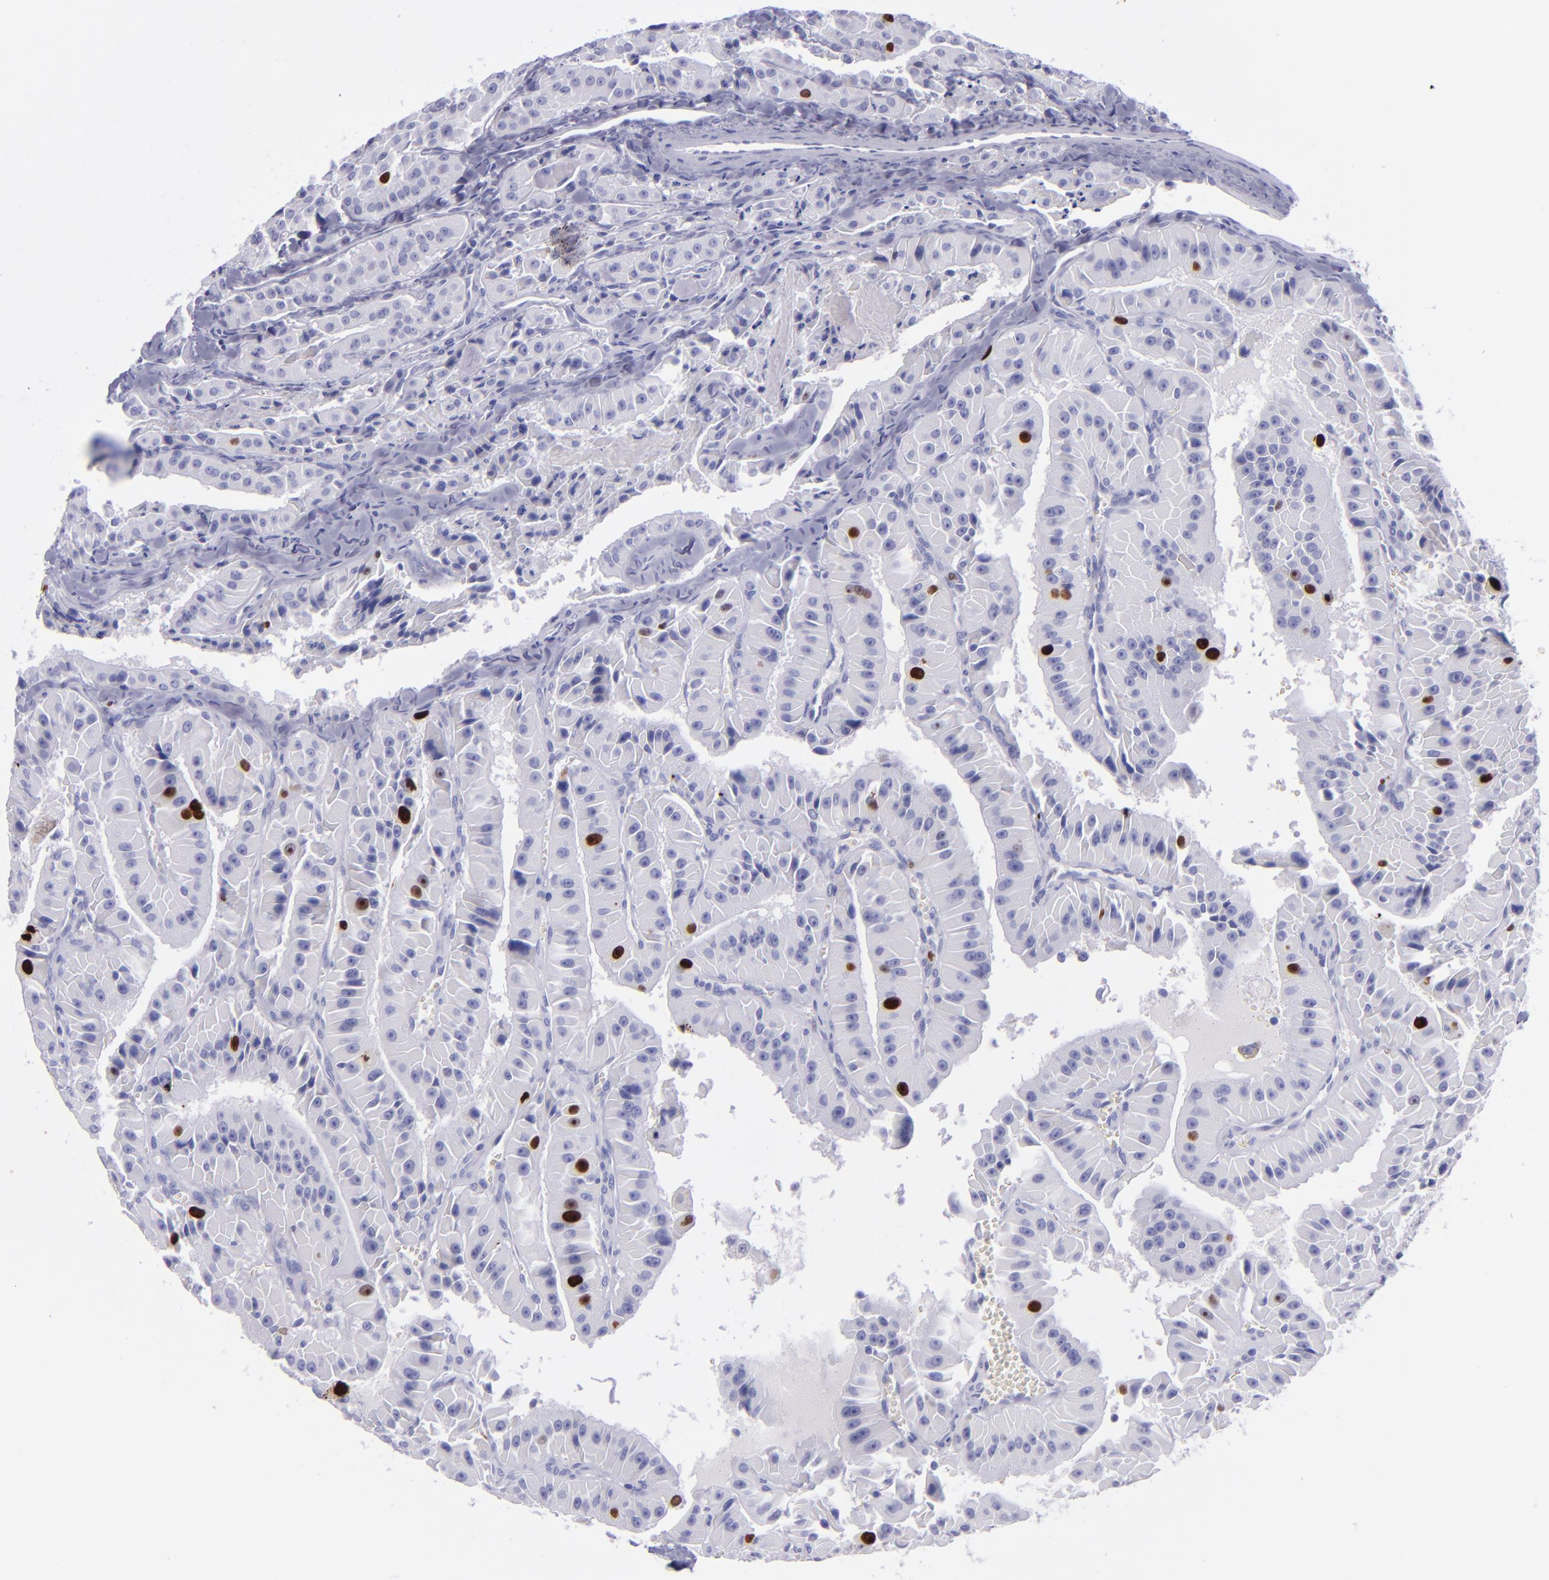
{"staining": {"intensity": "strong", "quantity": "<25%", "location": "nuclear"}, "tissue": "thyroid cancer", "cell_type": "Tumor cells", "image_type": "cancer", "snomed": [{"axis": "morphology", "description": "Carcinoma, NOS"}, {"axis": "topography", "description": "Thyroid gland"}], "caption": "Thyroid carcinoma tissue reveals strong nuclear expression in approximately <25% of tumor cells", "gene": "TOP2A", "patient": {"sex": "male", "age": 76}}